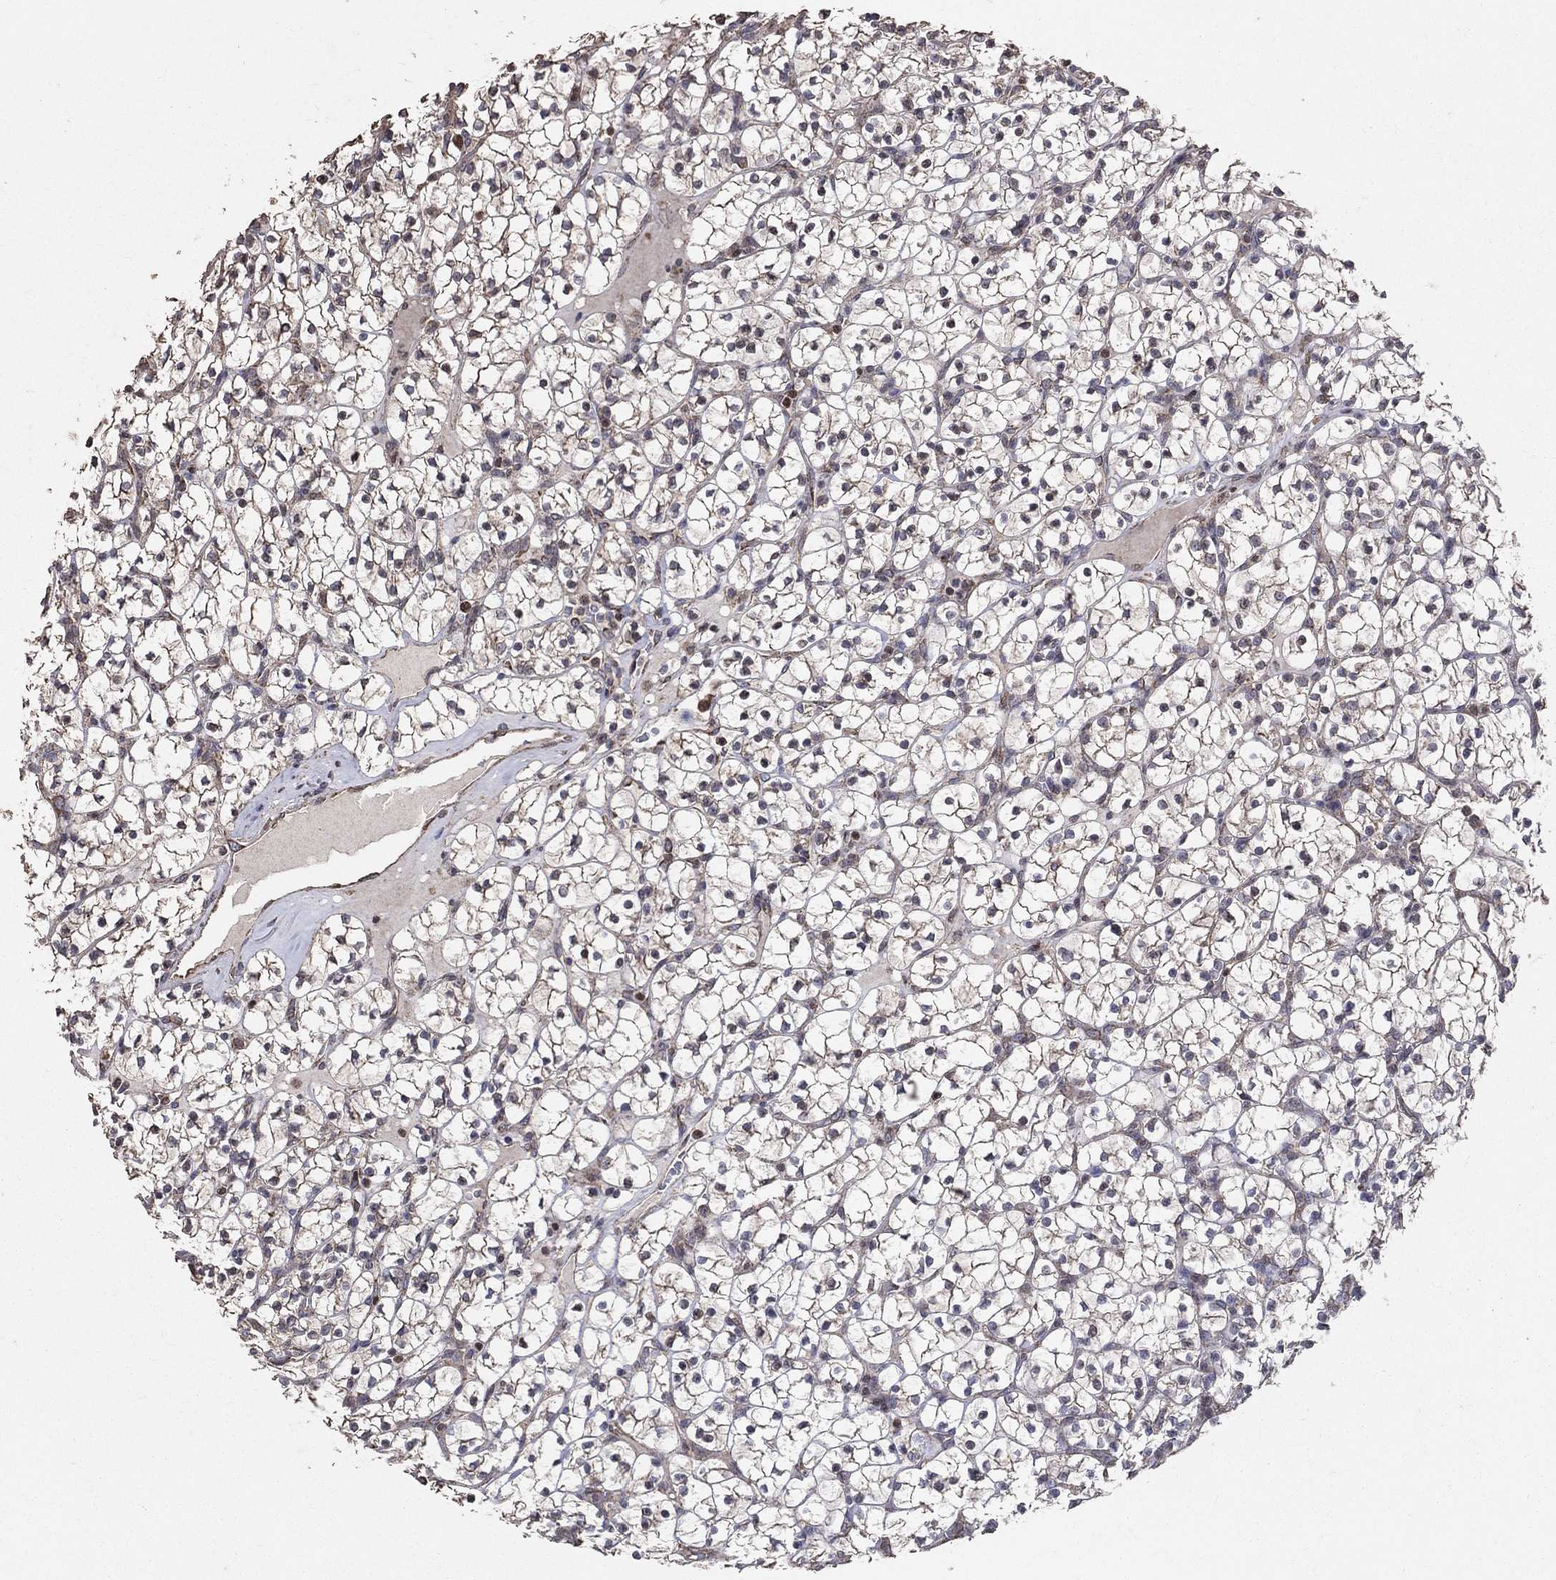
{"staining": {"intensity": "weak", "quantity": "25%-75%", "location": "cytoplasmic/membranous"}, "tissue": "renal cancer", "cell_type": "Tumor cells", "image_type": "cancer", "snomed": [{"axis": "morphology", "description": "Adenocarcinoma, NOS"}, {"axis": "topography", "description": "Kidney"}], "caption": "Immunohistochemical staining of renal cancer (adenocarcinoma) shows weak cytoplasmic/membranous protein staining in about 25%-75% of tumor cells.", "gene": "LY6K", "patient": {"sex": "female", "age": 89}}